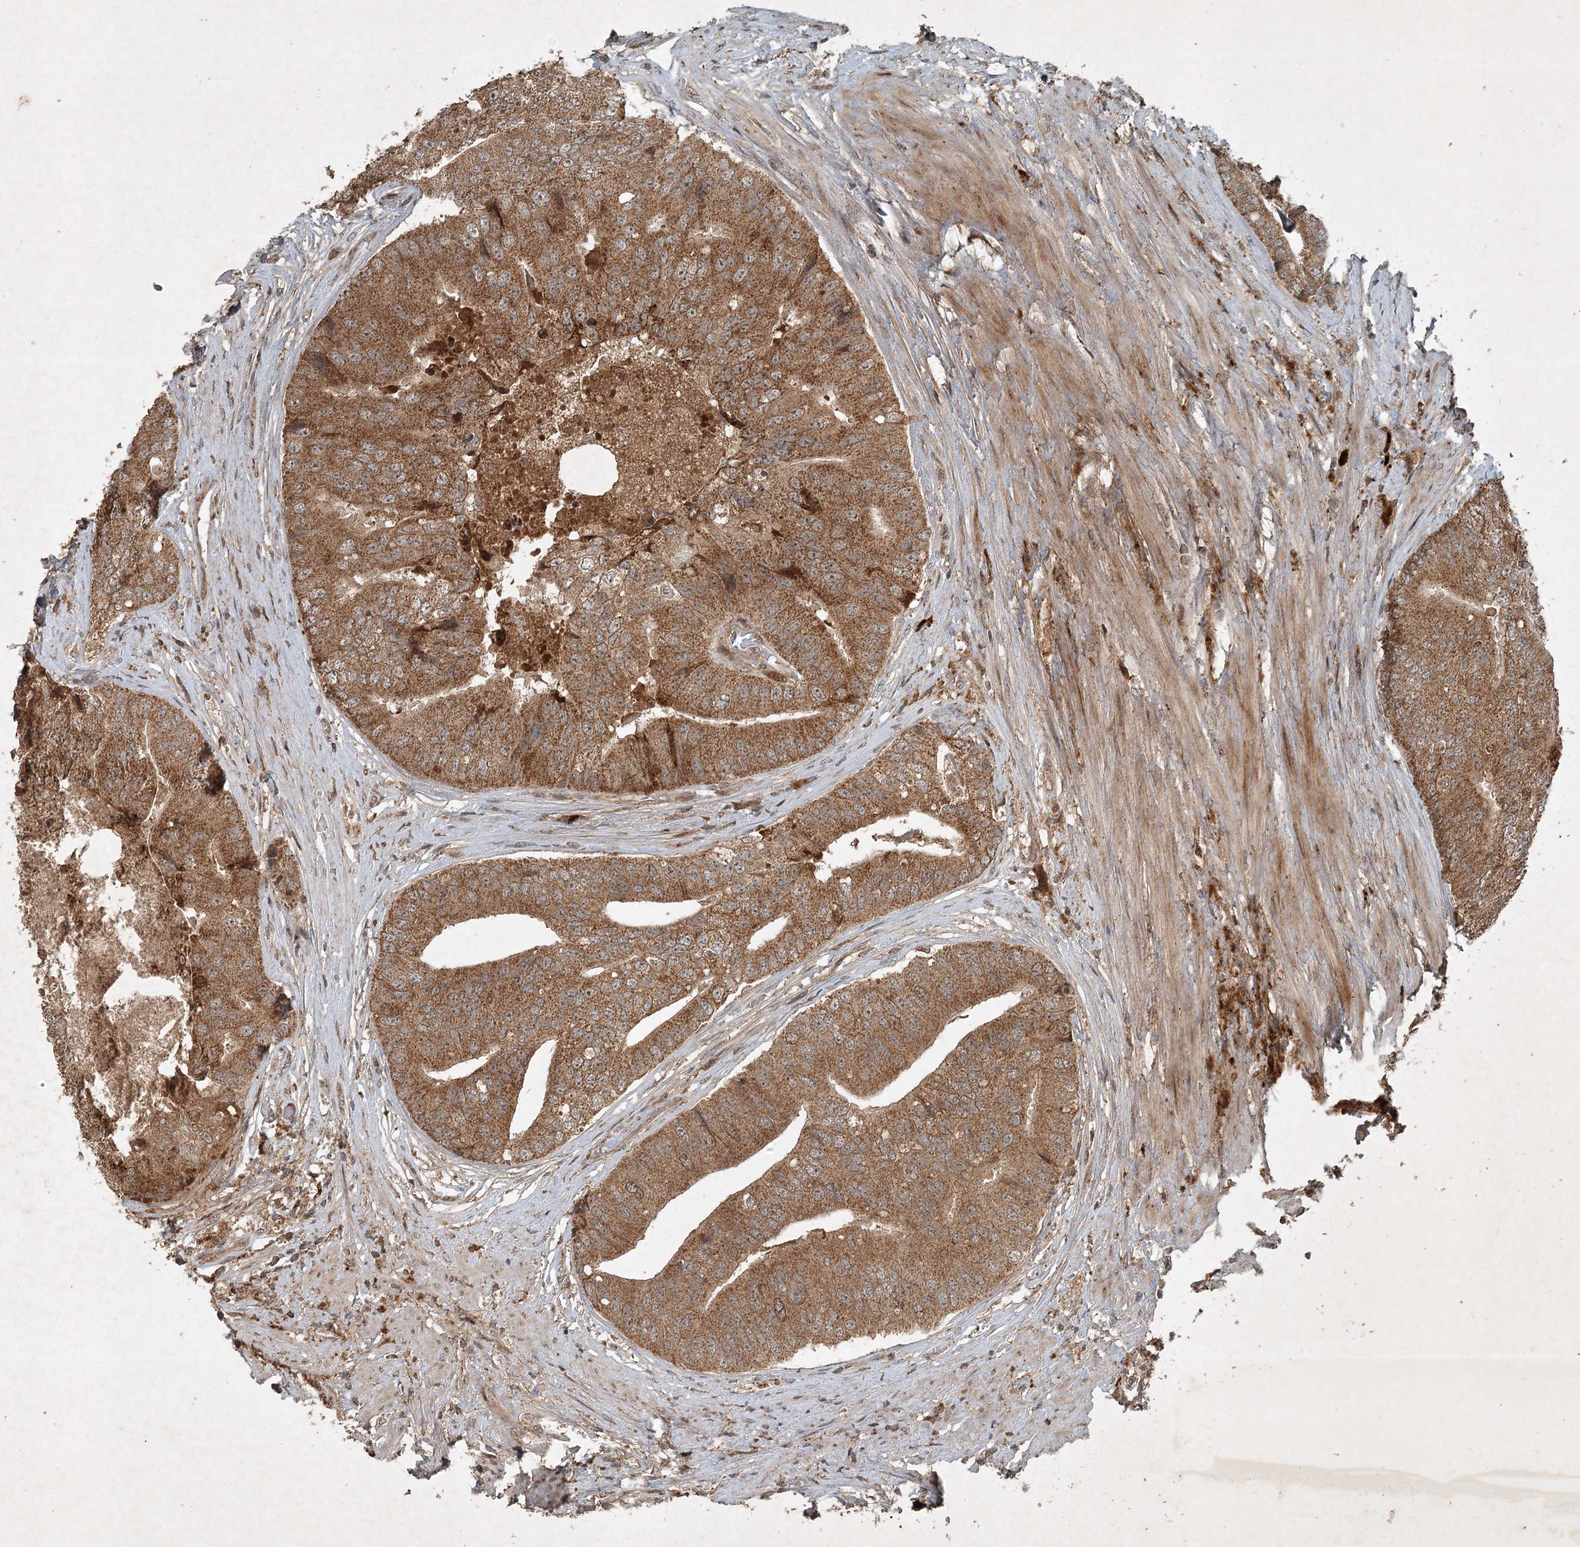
{"staining": {"intensity": "moderate", "quantity": ">75%", "location": "cytoplasmic/membranous"}, "tissue": "prostate cancer", "cell_type": "Tumor cells", "image_type": "cancer", "snomed": [{"axis": "morphology", "description": "Adenocarcinoma, High grade"}, {"axis": "topography", "description": "Prostate"}], "caption": "Moderate cytoplasmic/membranous protein staining is present in approximately >75% of tumor cells in prostate high-grade adenocarcinoma. (Stains: DAB in brown, nuclei in blue, Microscopy: brightfield microscopy at high magnification).", "gene": "UNC93A", "patient": {"sex": "male", "age": 70}}